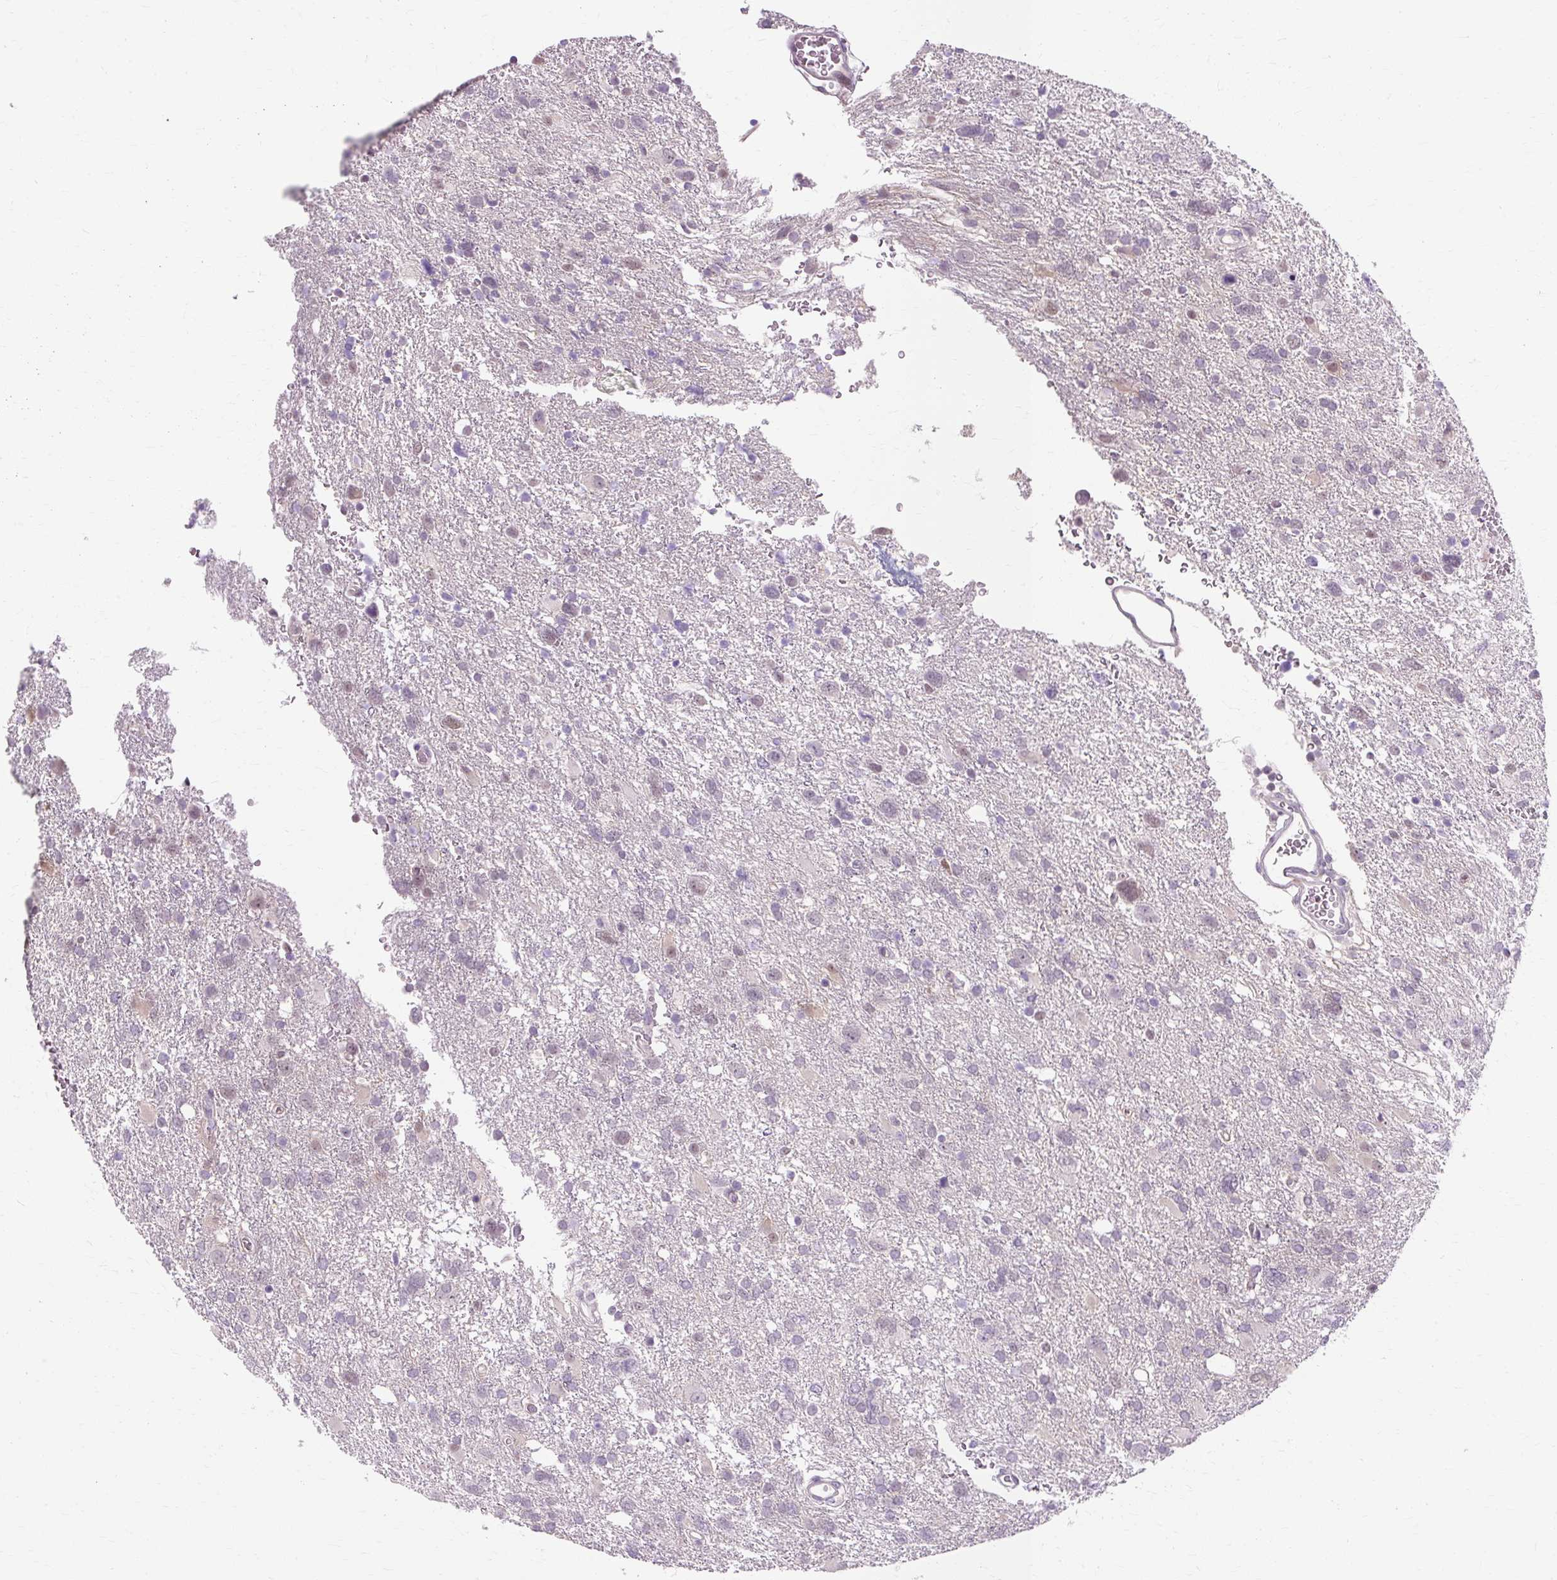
{"staining": {"intensity": "negative", "quantity": "none", "location": "none"}, "tissue": "glioma", "cell_type": "Tumor cells", "image_type": "cancer", "snomed": [{"axis": "morphology", "description": "Glioma, malignant, High grade"}, {"axis": "topography", "description": "Brain"}], "caption": "High magnification brightfield microscopy of malignant glioma (high-grade) stained with DAB (3,3'-diaminobenzidine) (brown) and counterstained with hematoxylin (blue): tumor cells show no significant staining. (DAB immunohistochemistry (IHC), high magnification).", "gene": "RYBP", "patient": {"sex": "male", "age": 61}}